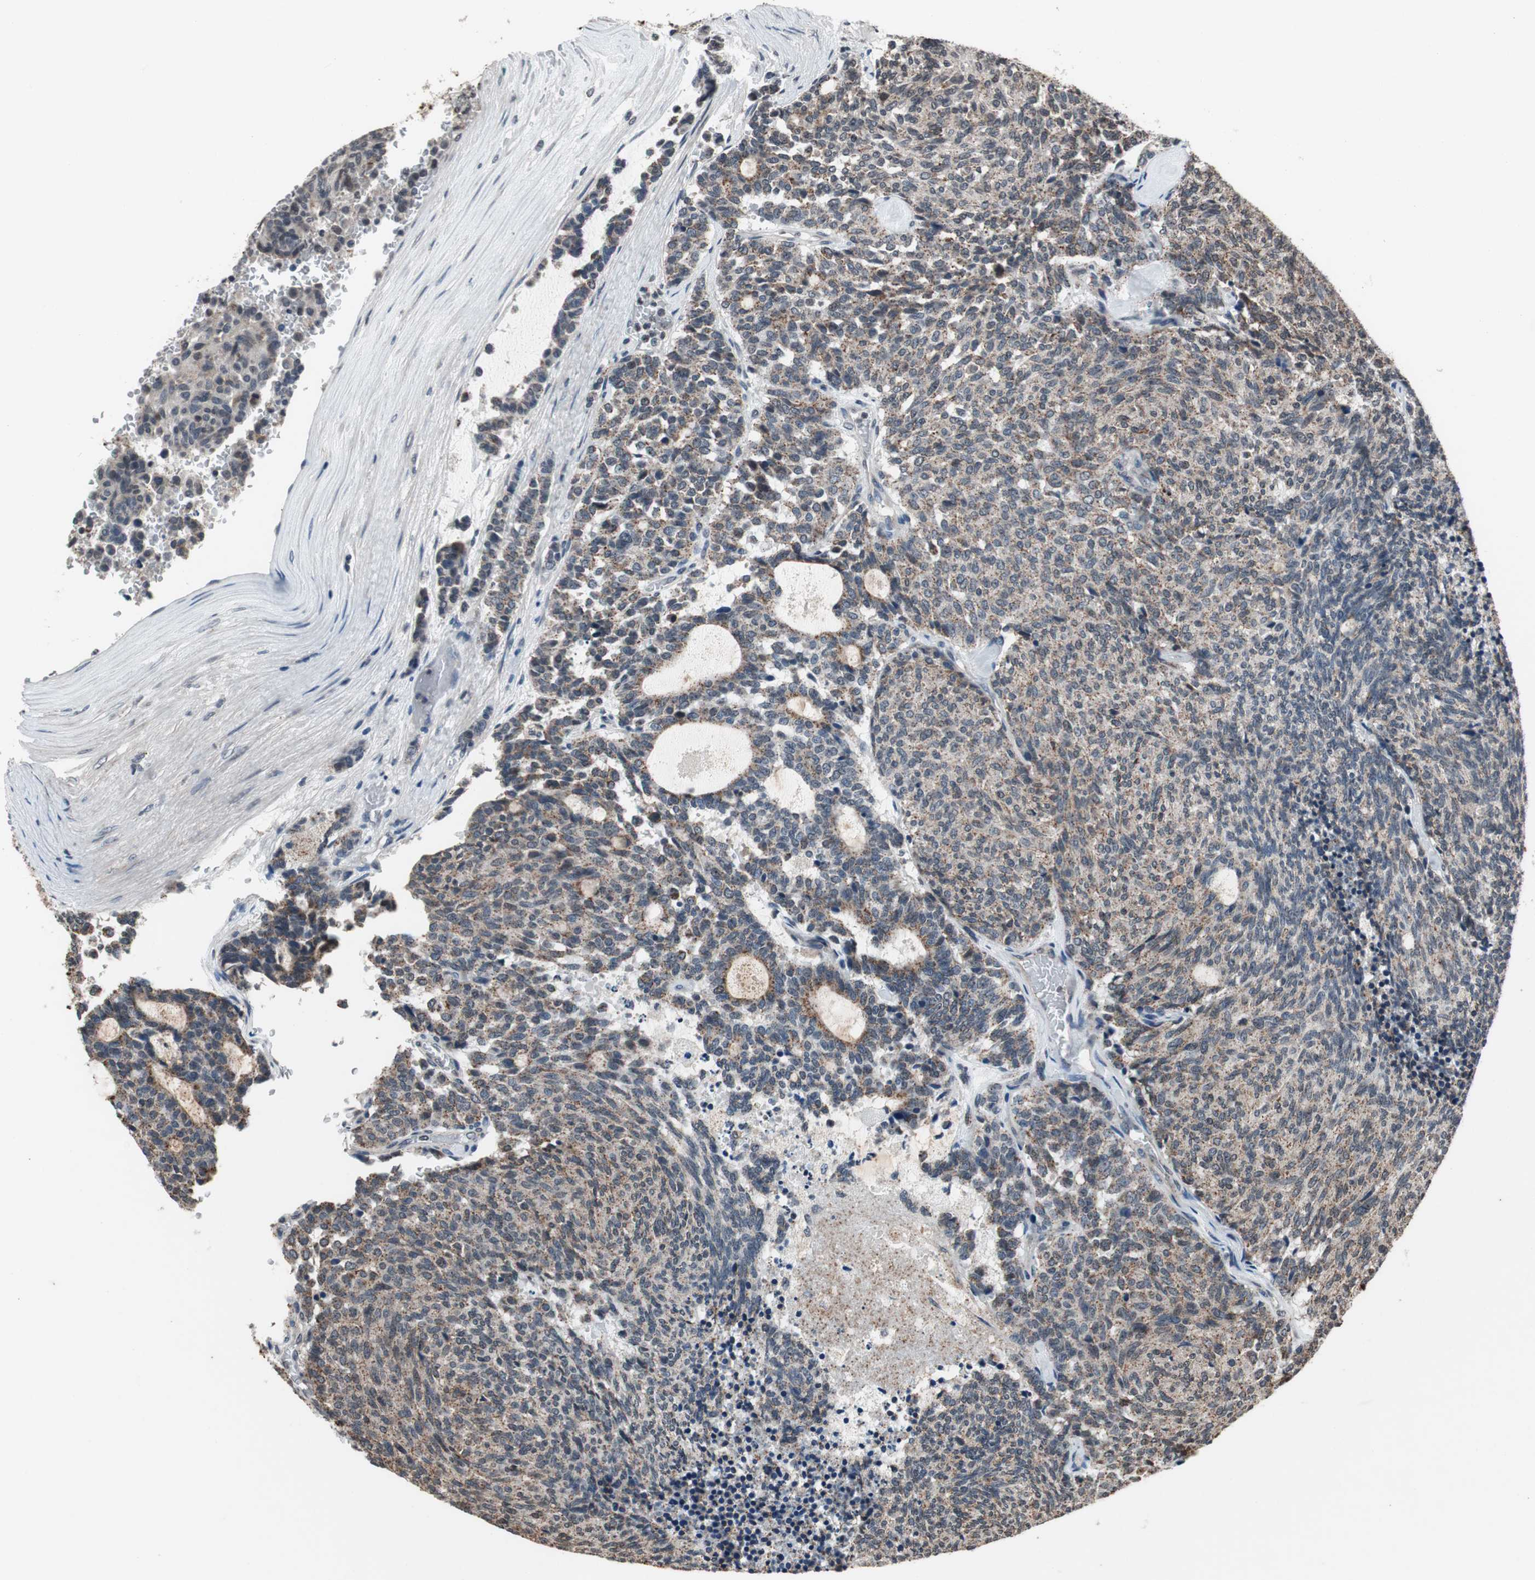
{"staining": {"intensity": "weak", "quantity": ">75%", "location": "cytoplasmic/membranous"}, "tissue": "carcinoid", "cell_type": "Tumor cells", "image_type": "cancer", "snomed": [{"axis": "morphology", "description": "Carcinoid, malignant, NOS"}, {"axis": "topography", "description": "Pancreas"}], "caption": "High-magnification brightfield microscopy of malignant carcinoid stained with DAB (brown) and counterstained with hematoxylin (blue). tumor cells exhibit weak cytoplasmic/membranous expression is seen in approximately>75% of cells.", "gene": "RFC1", "patient": {"sex": "female", "age": 54}}